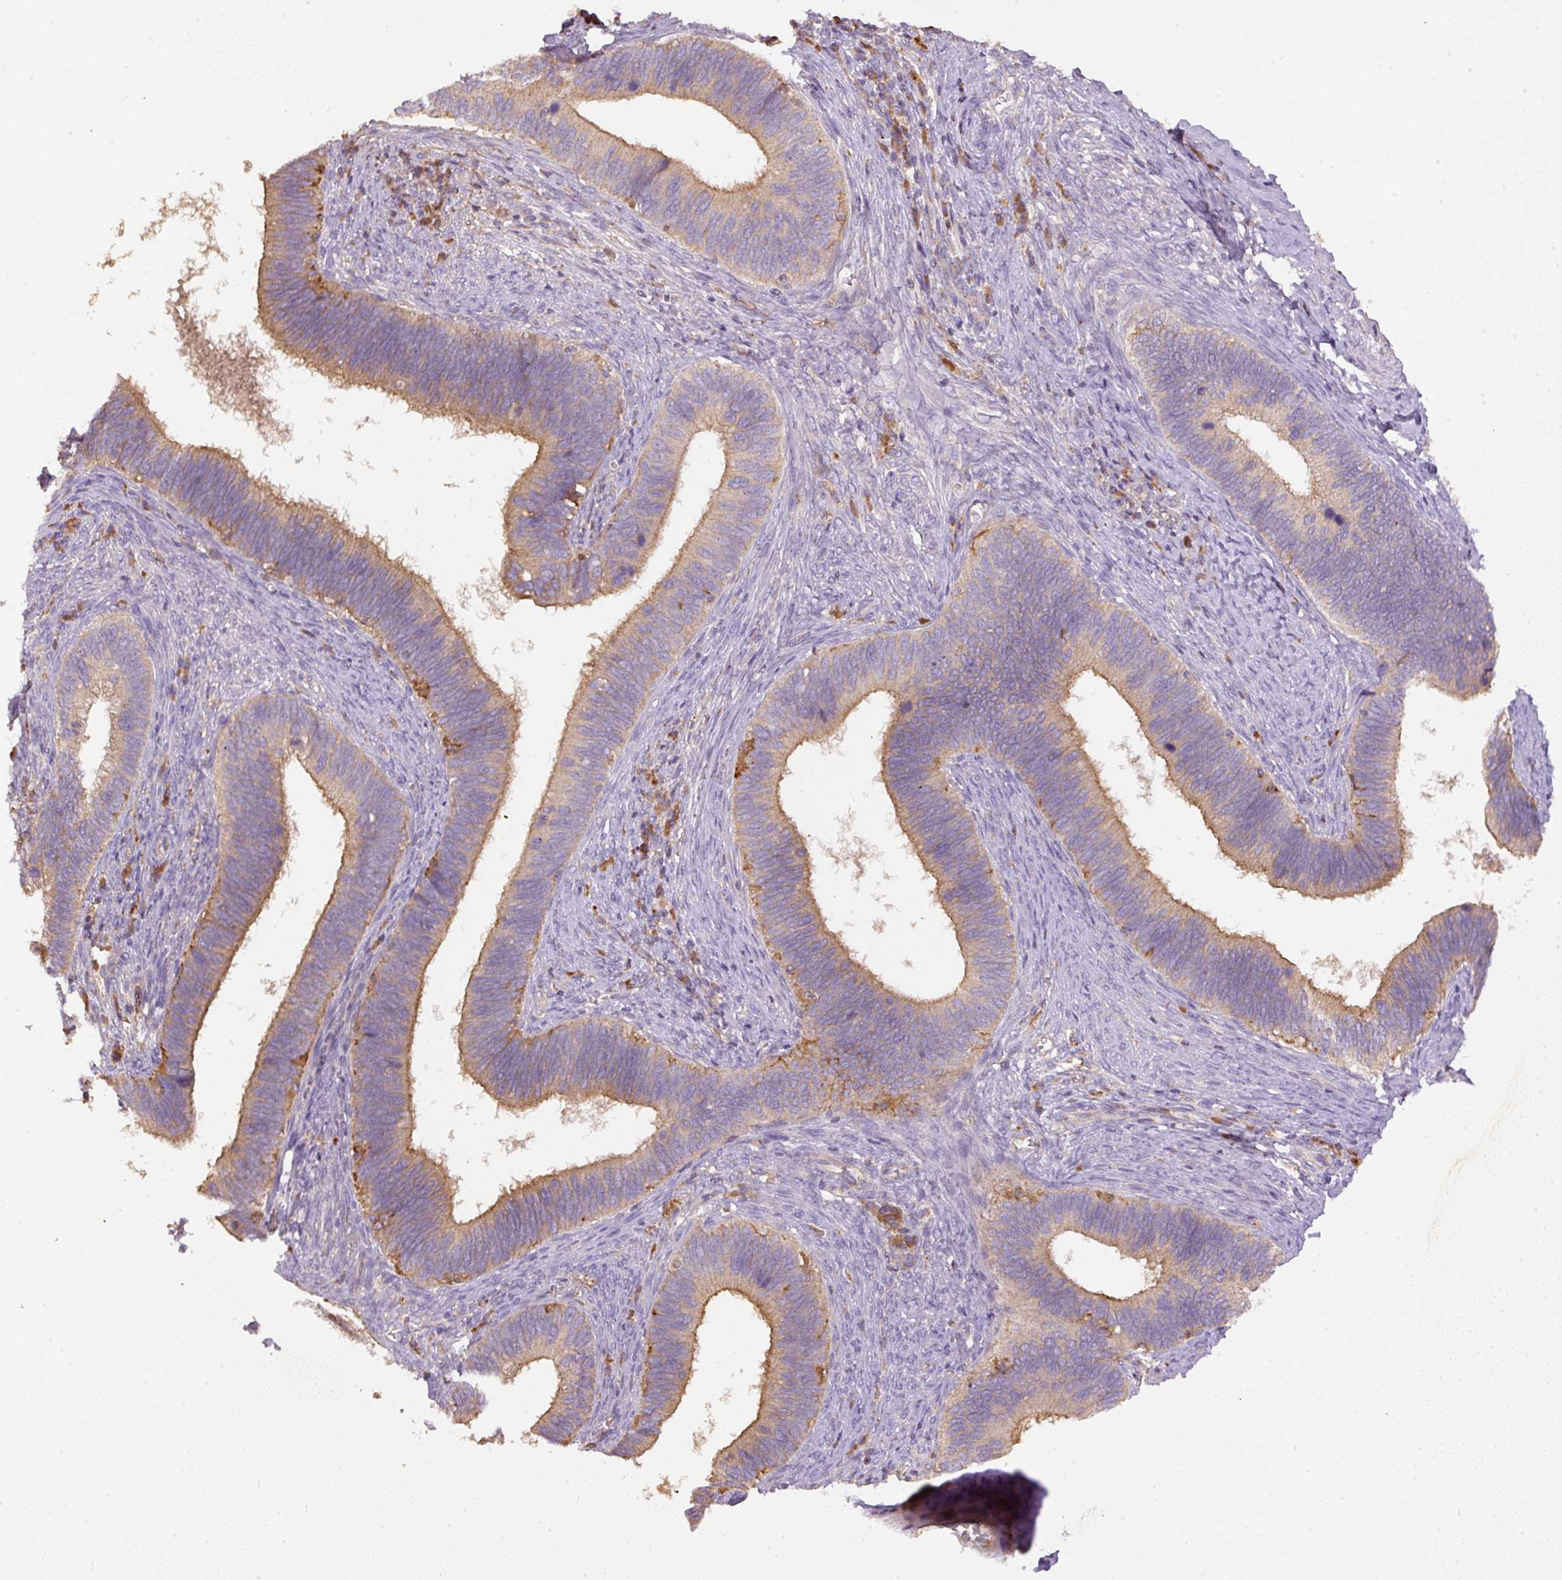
{"staining": {"intensity": "moderate", "quantity": "25%-75%", "location": "cytoplasmic/membranous"}, "tissue": "cervical cancer", "cell_type": "Tumor cells", "image_type": "cancer", "snomed": [{"axis": "morphology", "description": "Adenocarcinoma, NOS"}, {"axis": "topography", "description": "Cervix"}], "caption": "This image shows cervical cancer (adenocarcinoma) stained with IHC to label a protein in brown. The cytoplasmic/membranous of tumor cells show moderate positivity for the protein. Nuclei are counter-stained blue.", "gene": "DAPK1", "patient": {"sex": "female", "age": 42}}